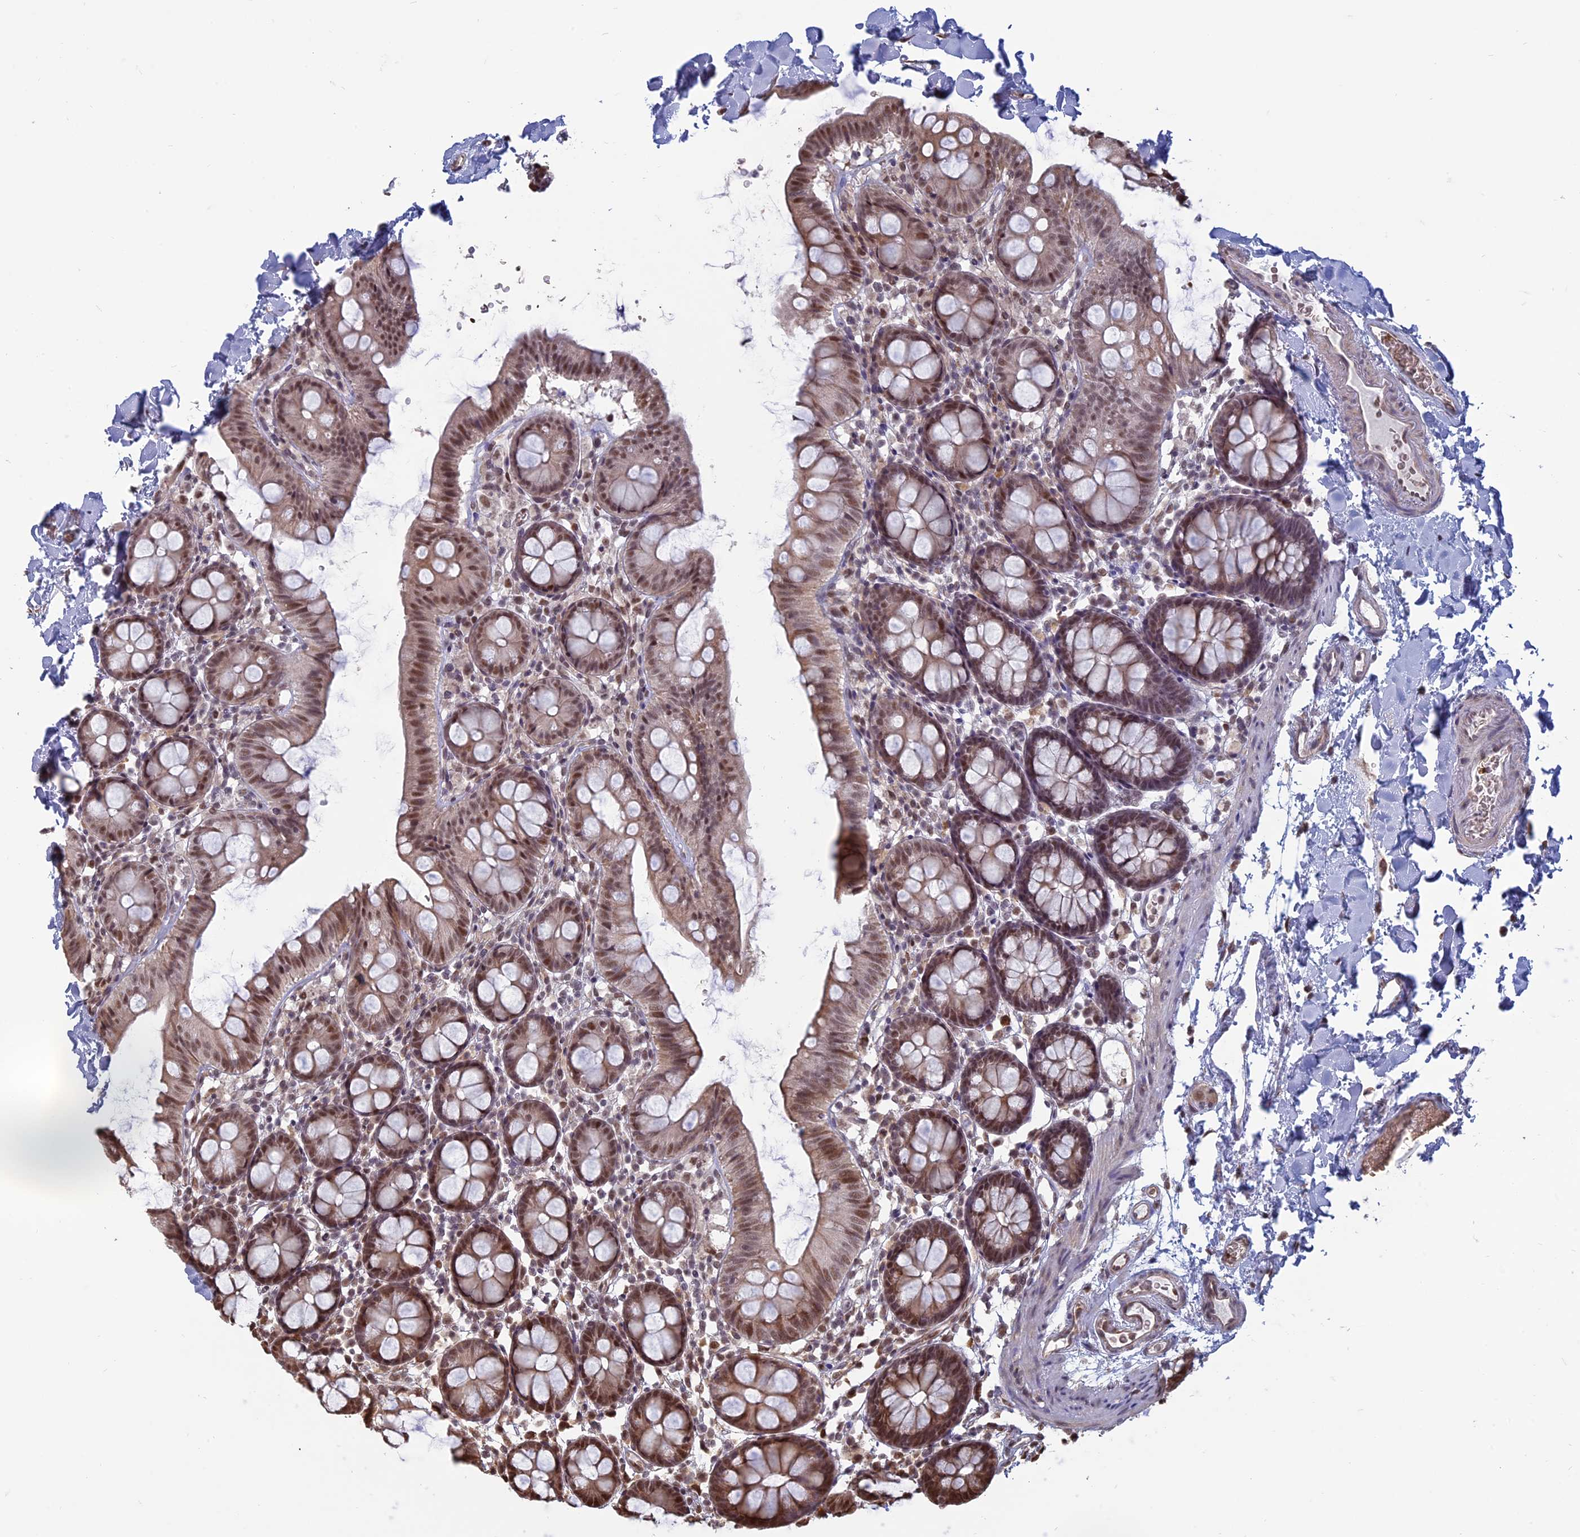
{"staining": {"intensity": "moderate", "quantity": ">75%", "location": "cytoplasmic/membranous,nuclear"}, "tissue": "colon", "cell_type": "Endothelial cells", "image_type": "normal", "snomed": [{"axis": "morphology", "description": "Normal tissue, NOS"}, {"axis": "topography", "description": "Colon"}], "caption": "A high-resolution histopathology image shows immunohistochemistry staining of normal colon, which displays moderate cytoplasmic/membranous,nuclear positivity in about >75% of endothelial cells. Using DAB (3,3'-diaminobenzidine) (brown) and hematoxylin (blue) stains, captured at high magnification using brightfield microscopy.", "gene": "MFAP1", "patient": {"sex": "male", "age": 75}}